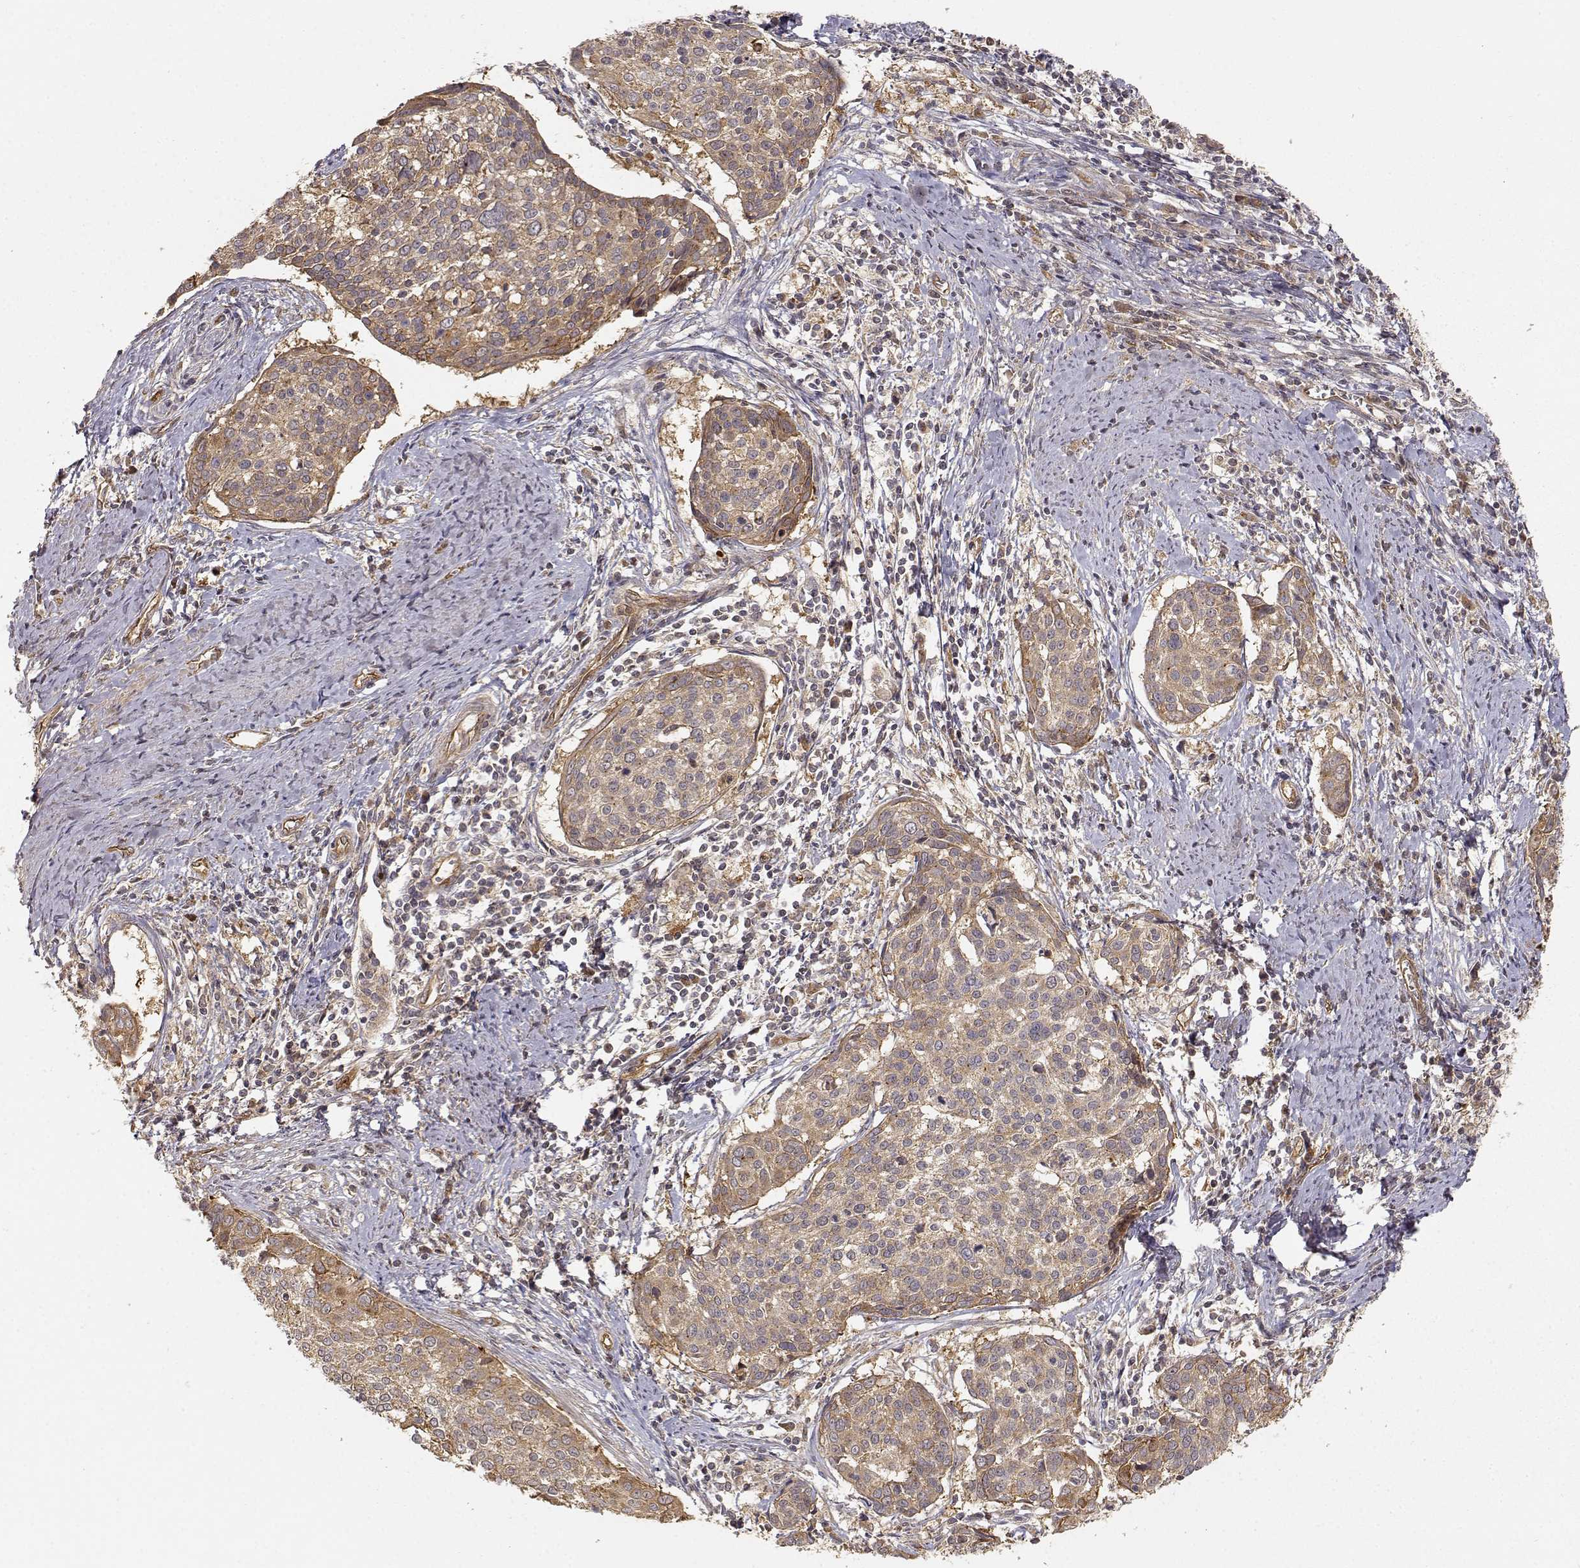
{"staining": {"intensity": "moderate", "quantity": ">75%", "location": "cytoplasmic/membranous"}, "tissue": "cervical cancer", "cell_type": "Tumor cells", "image_type": "cancer", "snomed": [{"axis": "morphology", "description": "Squamous cell carcinoma, NOS"}, {"axis": "topography", "description": "Cervix"}], "caption": "This image exhibits cervical squamous cell carcinoma stained with immunohistochemistry (IHC) to label a protein in brown. The cytoplasmic/membranous of tumor cells show moderate positivity for the protein. Nuclei are counter-stained blue.", "gene": "CDK5RAP2", "patient": {"sex": "female", "age": 39}}